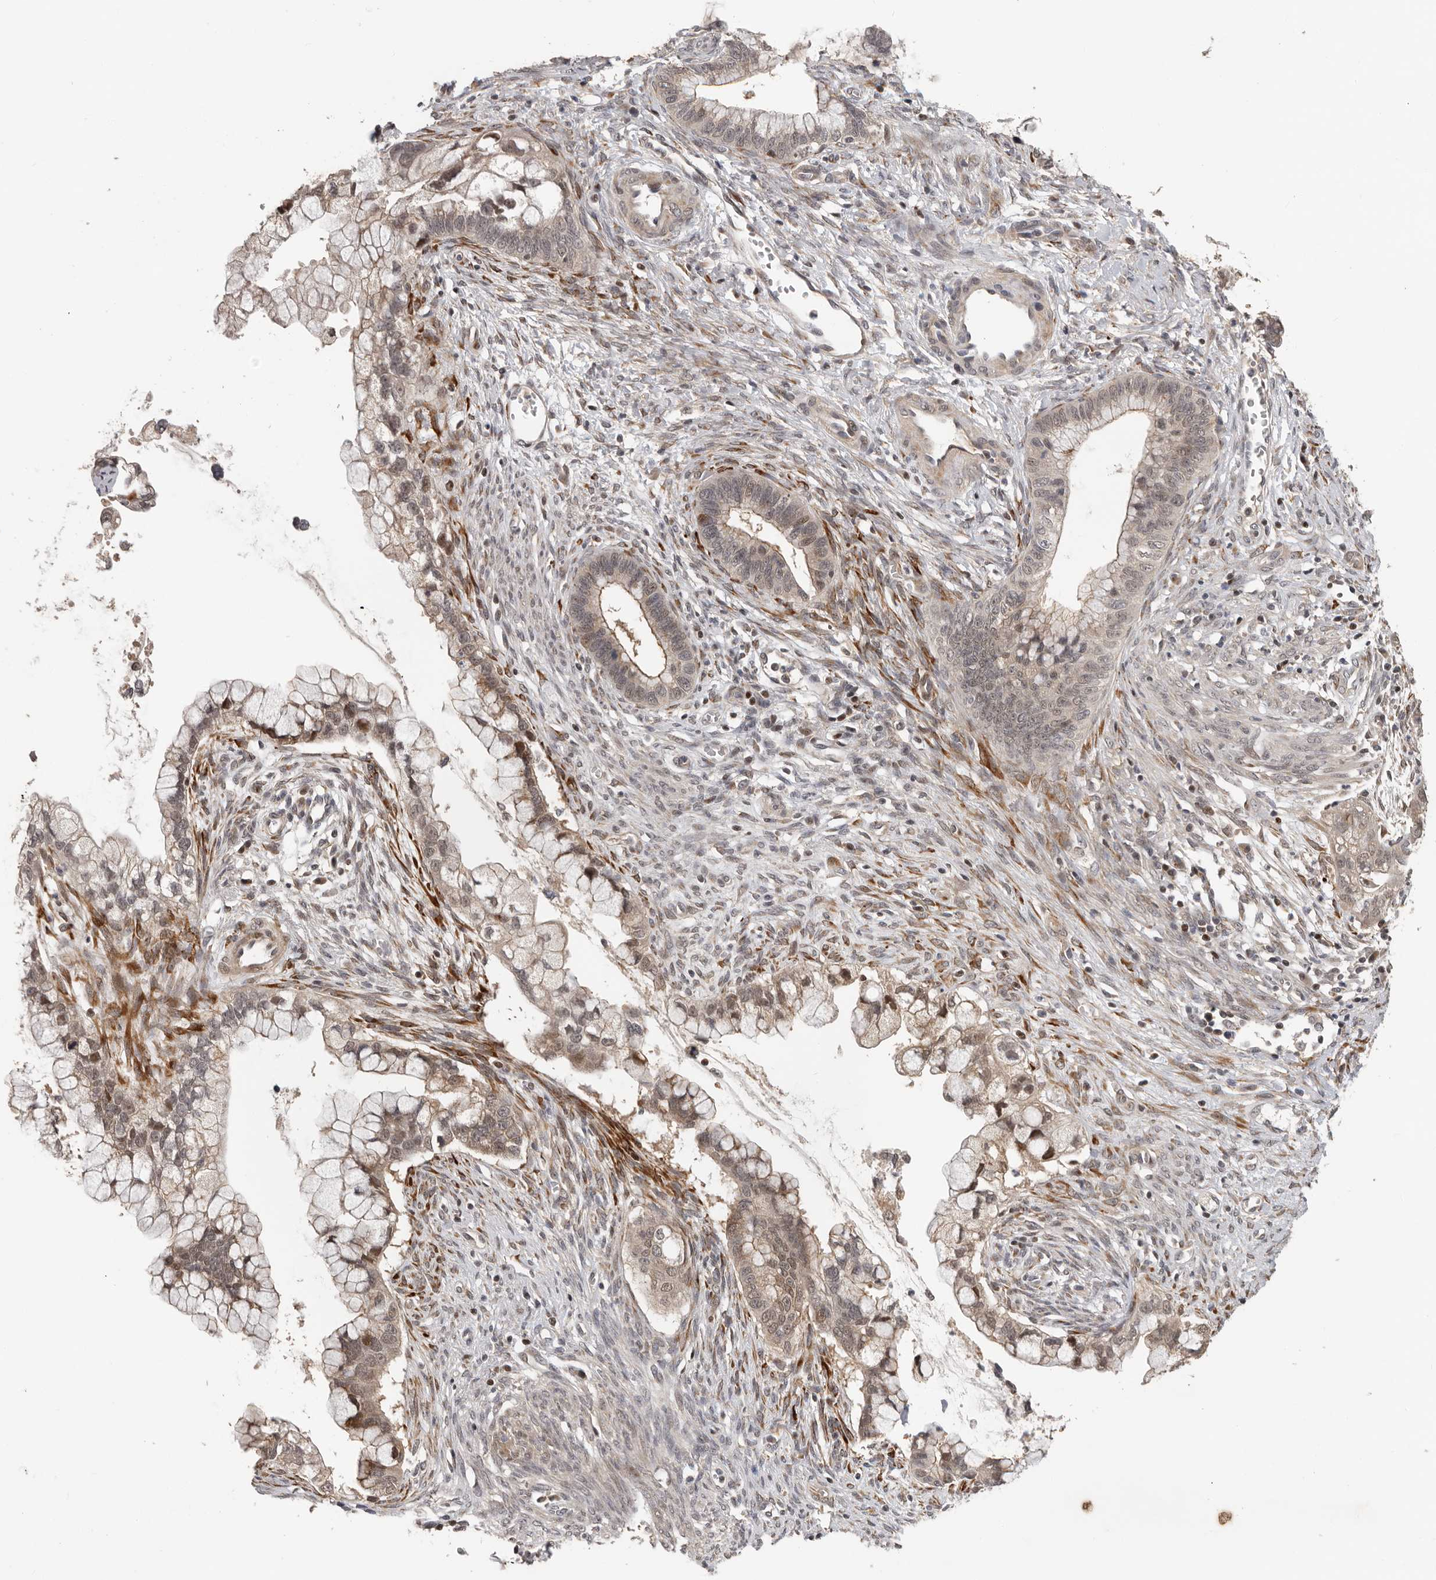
{"staining": {"intensity": "weak", "quantity": "25%-75%", "location": "cytoplasmic/membranous,nuclear"}, "tissue": "cervical cancer", "cell_type": "Tumor cells", "image_type": "cancer", "snomed": [{"axis": "morphology", "description": "Adenocarcinoma, NOS"}, {"axis": "topography", "description": "Cervix"}], "caption": "This histopathology image shows IHC staining of human cervical cancer, with low weak cytoplasmic/membranous and nuclear expression in approximately 25%-75% of tumor cells.", "gene": "HENMT1", "patient": {"sex": "female", "age": 44}}